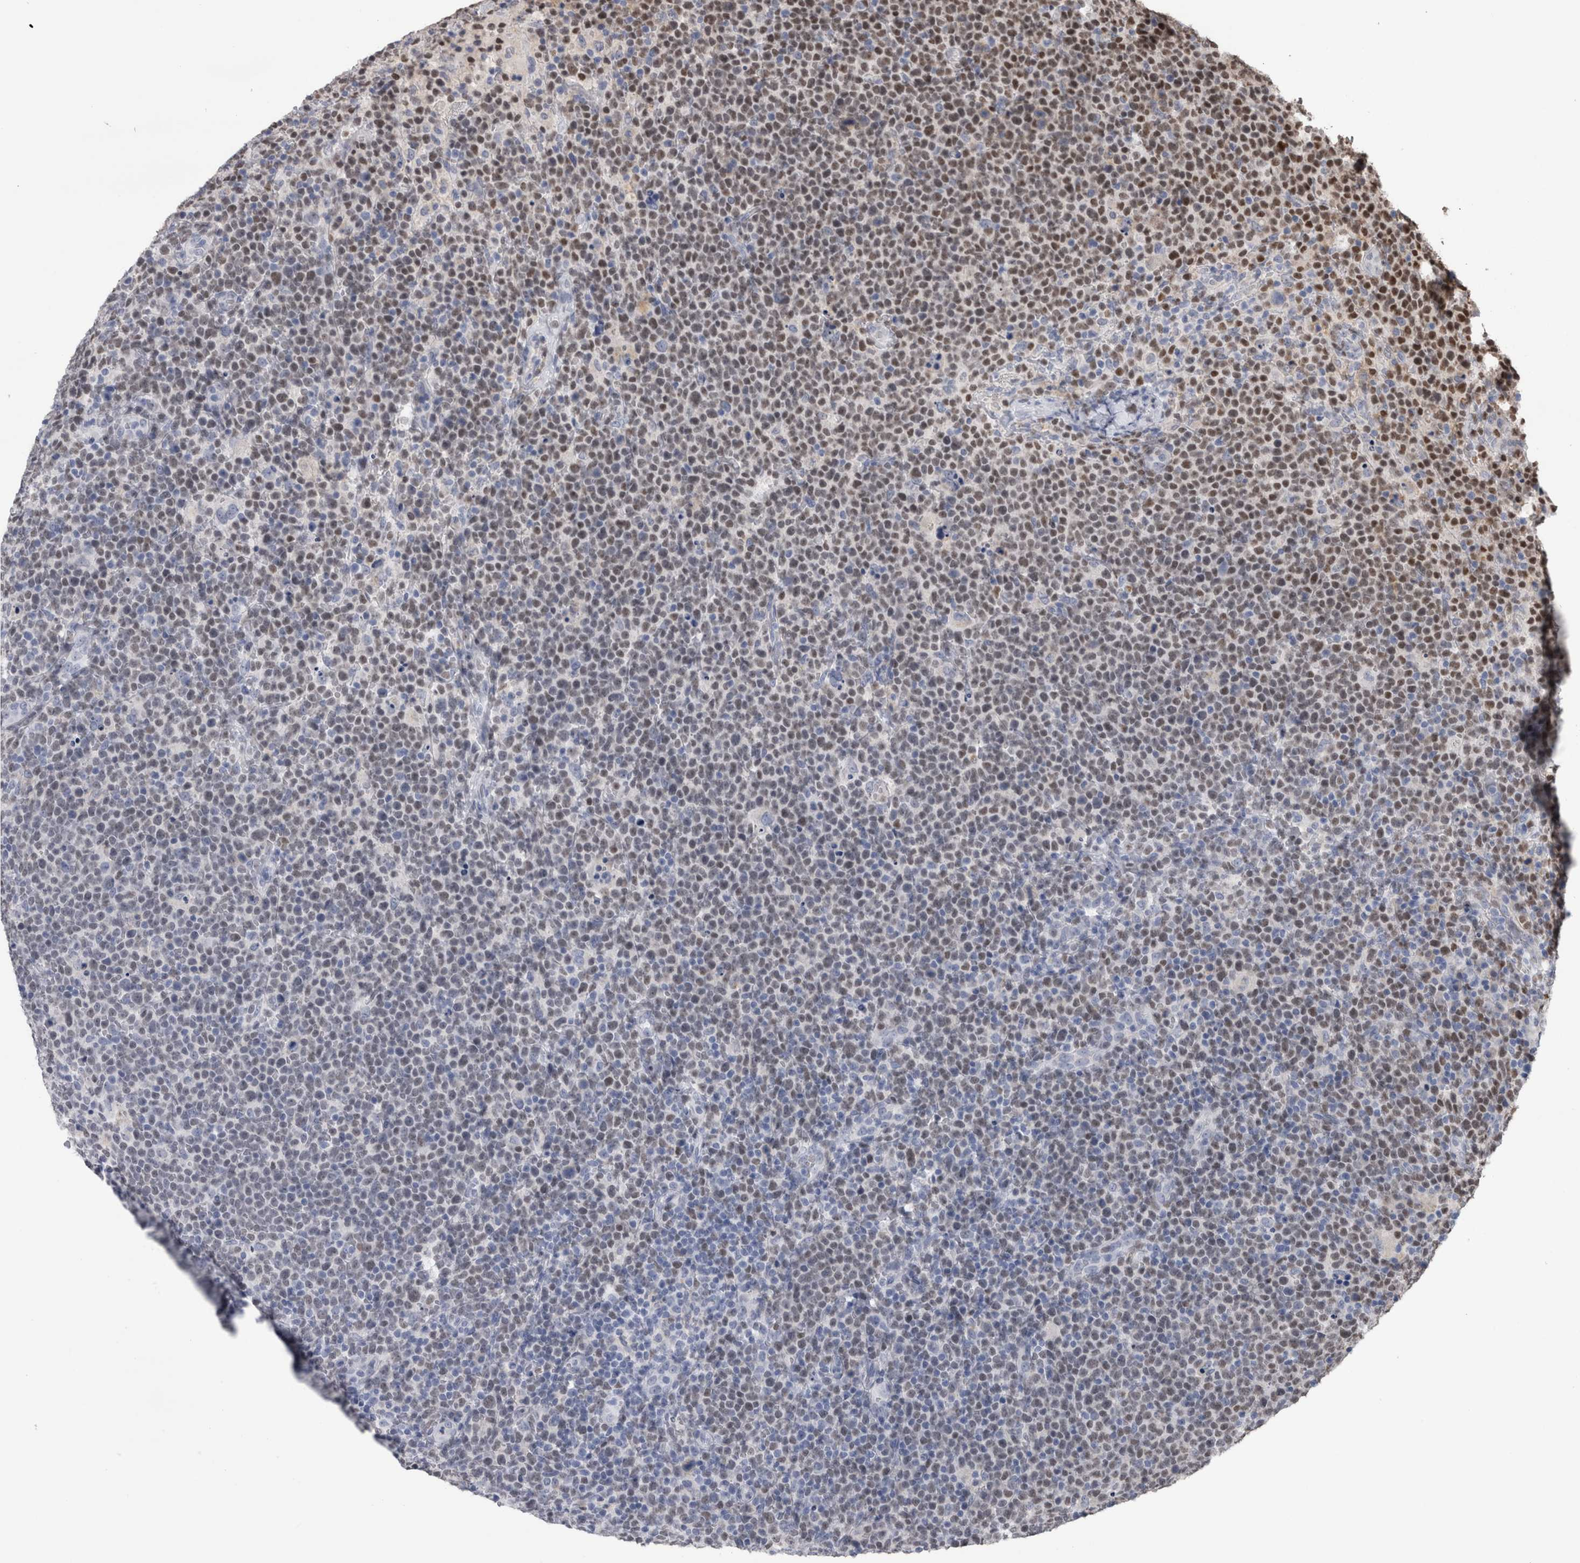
{"staining": {"intensity": "moderate", "quantity": "25%-75%", "location": "nuclear"}, "tissue": "lymphoma", "cell_type": "Tumor cells", "image_type": "cancer", "snomed": [{"axis": "morphology", "description": "Malignant lymphoma, non-Hodgkin's type, High grade"}, {"axis": "topography", "description": "Lymph node"}], "caption": "Lymphoma stained with a brown dye shows moderate nuclear positive staining in approximately 25%-75% of tumor cells.", "gene": "PAX5", "patient": {"sex": "male", "age": 61}}